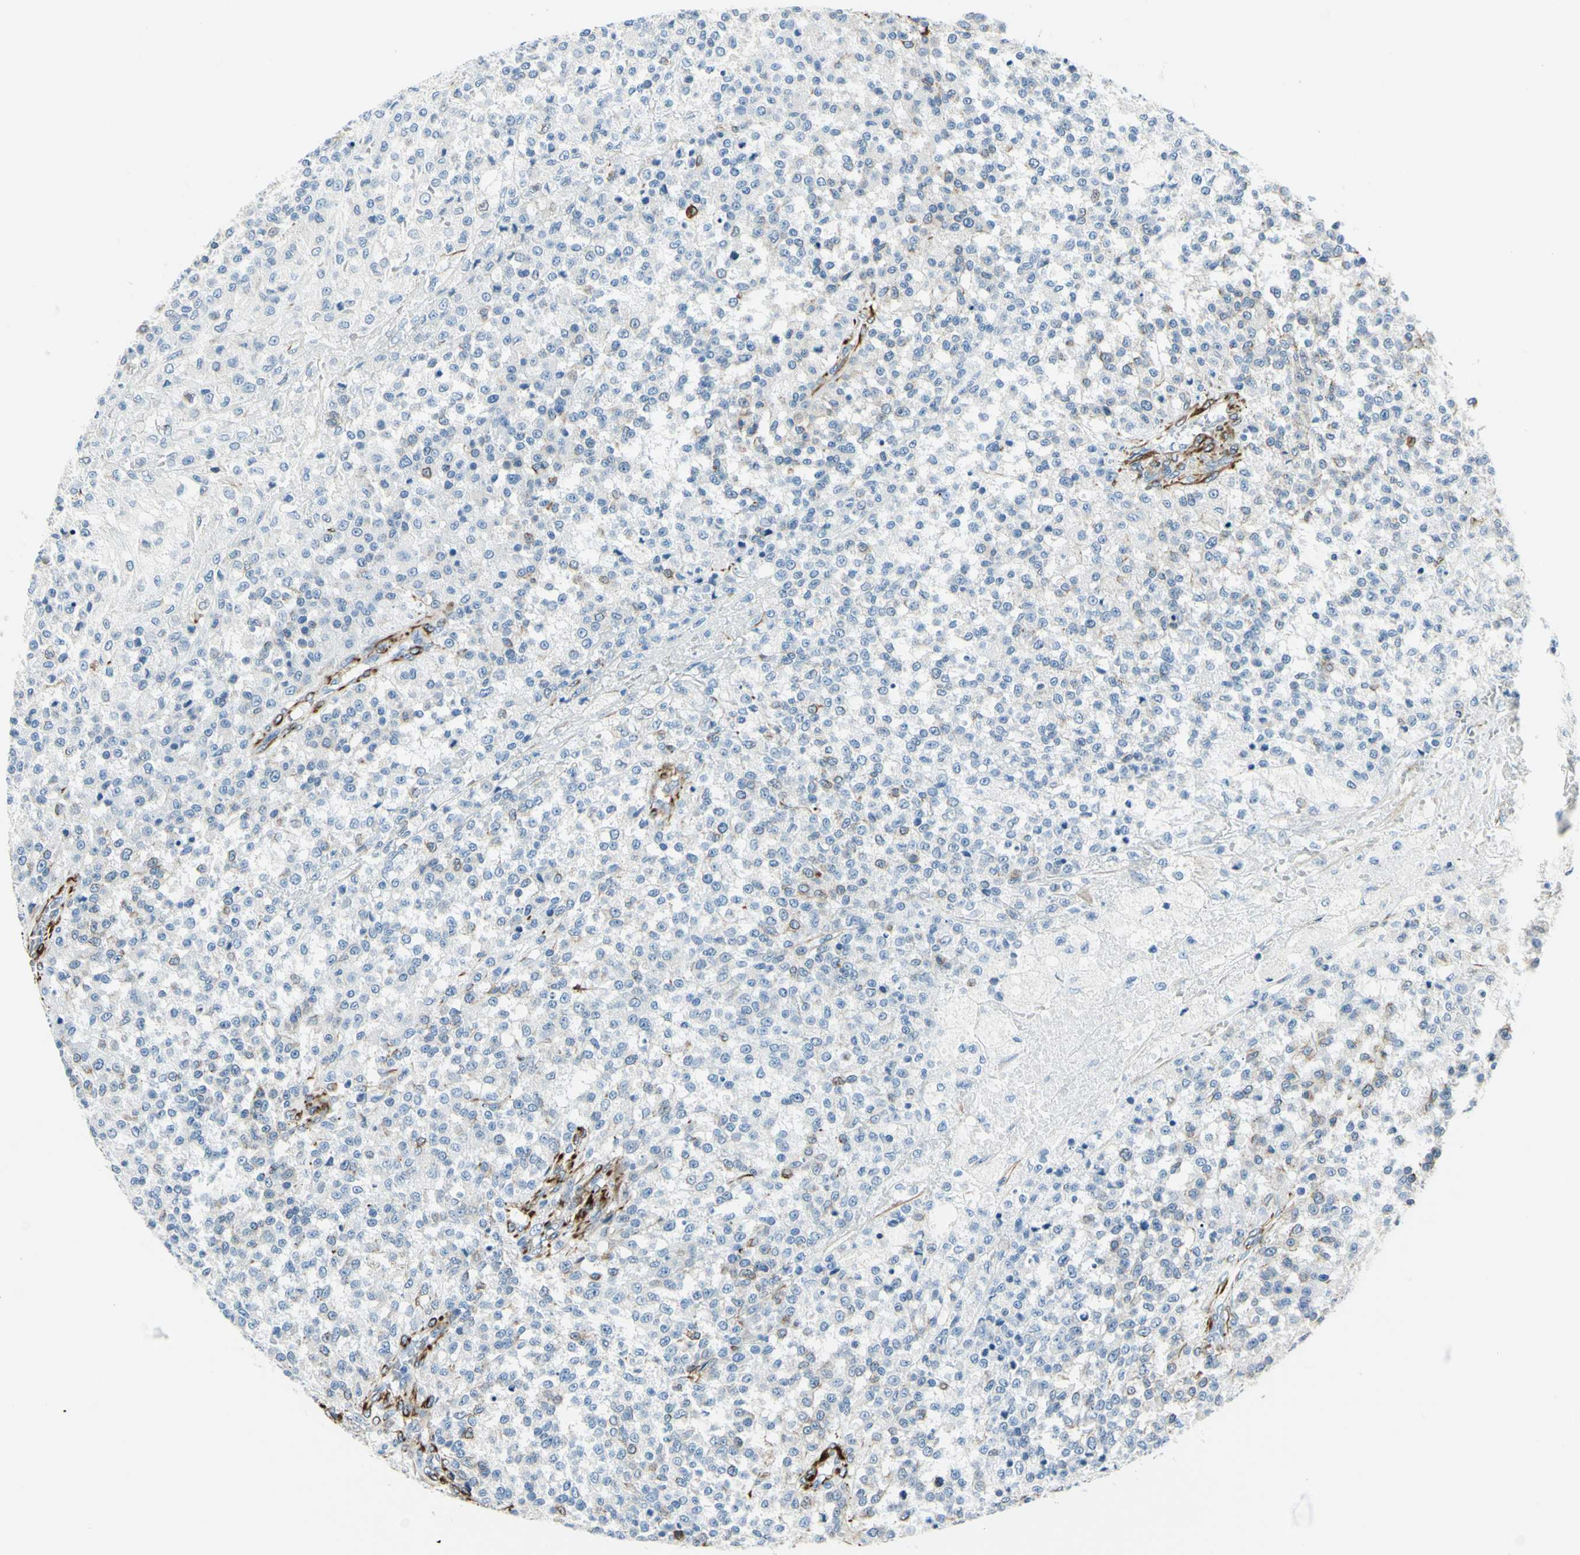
{"staining": {"intensity": "negative", "quantity": "none", "location": "none"}, "tissue": "testis cancer", "cell_type": "Tumor cells", "image_type": "cancer", "snomed": [{"axis": "morphology", "description": "Seminoma, NOS"}, {"axis": "topography", "description": "Testis"}], "caption": "Tumor cells show no significant protein staining in testis cancer.", "gene": "PTH2R", "patient": {"sex": "male", "age": 59}}